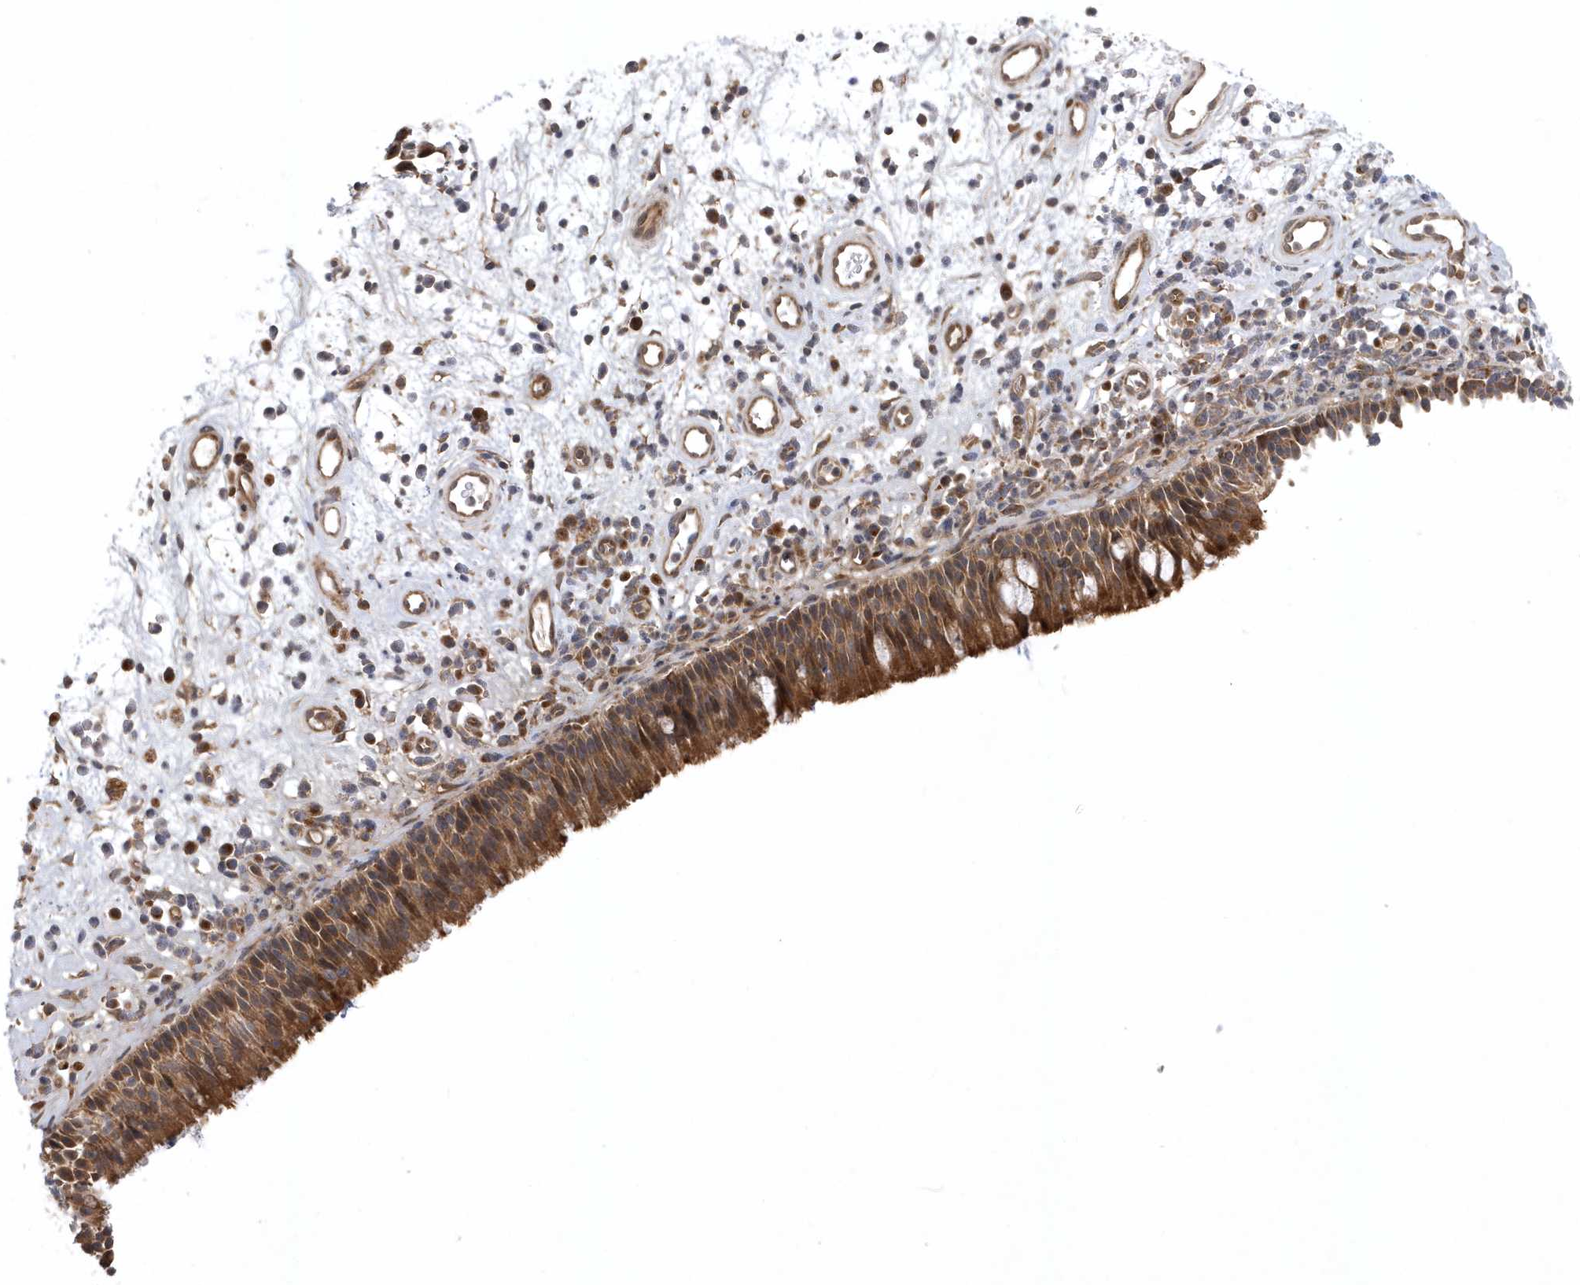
{"staining": {"intensity": "strong", "quantity": ">75%", "location": "cytoplasmic/membranous"}, "tissue": "nasopharynx", "cell_type": "Respiratory epithelial cells", "image_type": "normal", "snomed": [{"axis": "morphology", "description": "Normal tissue, NOS"}, {"axis": "morphology", "description": "Inflammation, NOS"}, {"axis": "morphology", "description": "Malignant melanoma, Metastatic site"}, {"axis": "topography", "description": "Nasopharynx"}], "caption": "Protein staining of unremarkable nasopharynx reveals strong cytoplasmic/membranous expression in about >75% of respiratory epithelial cells.", "gene": "GFM2", "patient": {"sex": "male", "age": 70}}